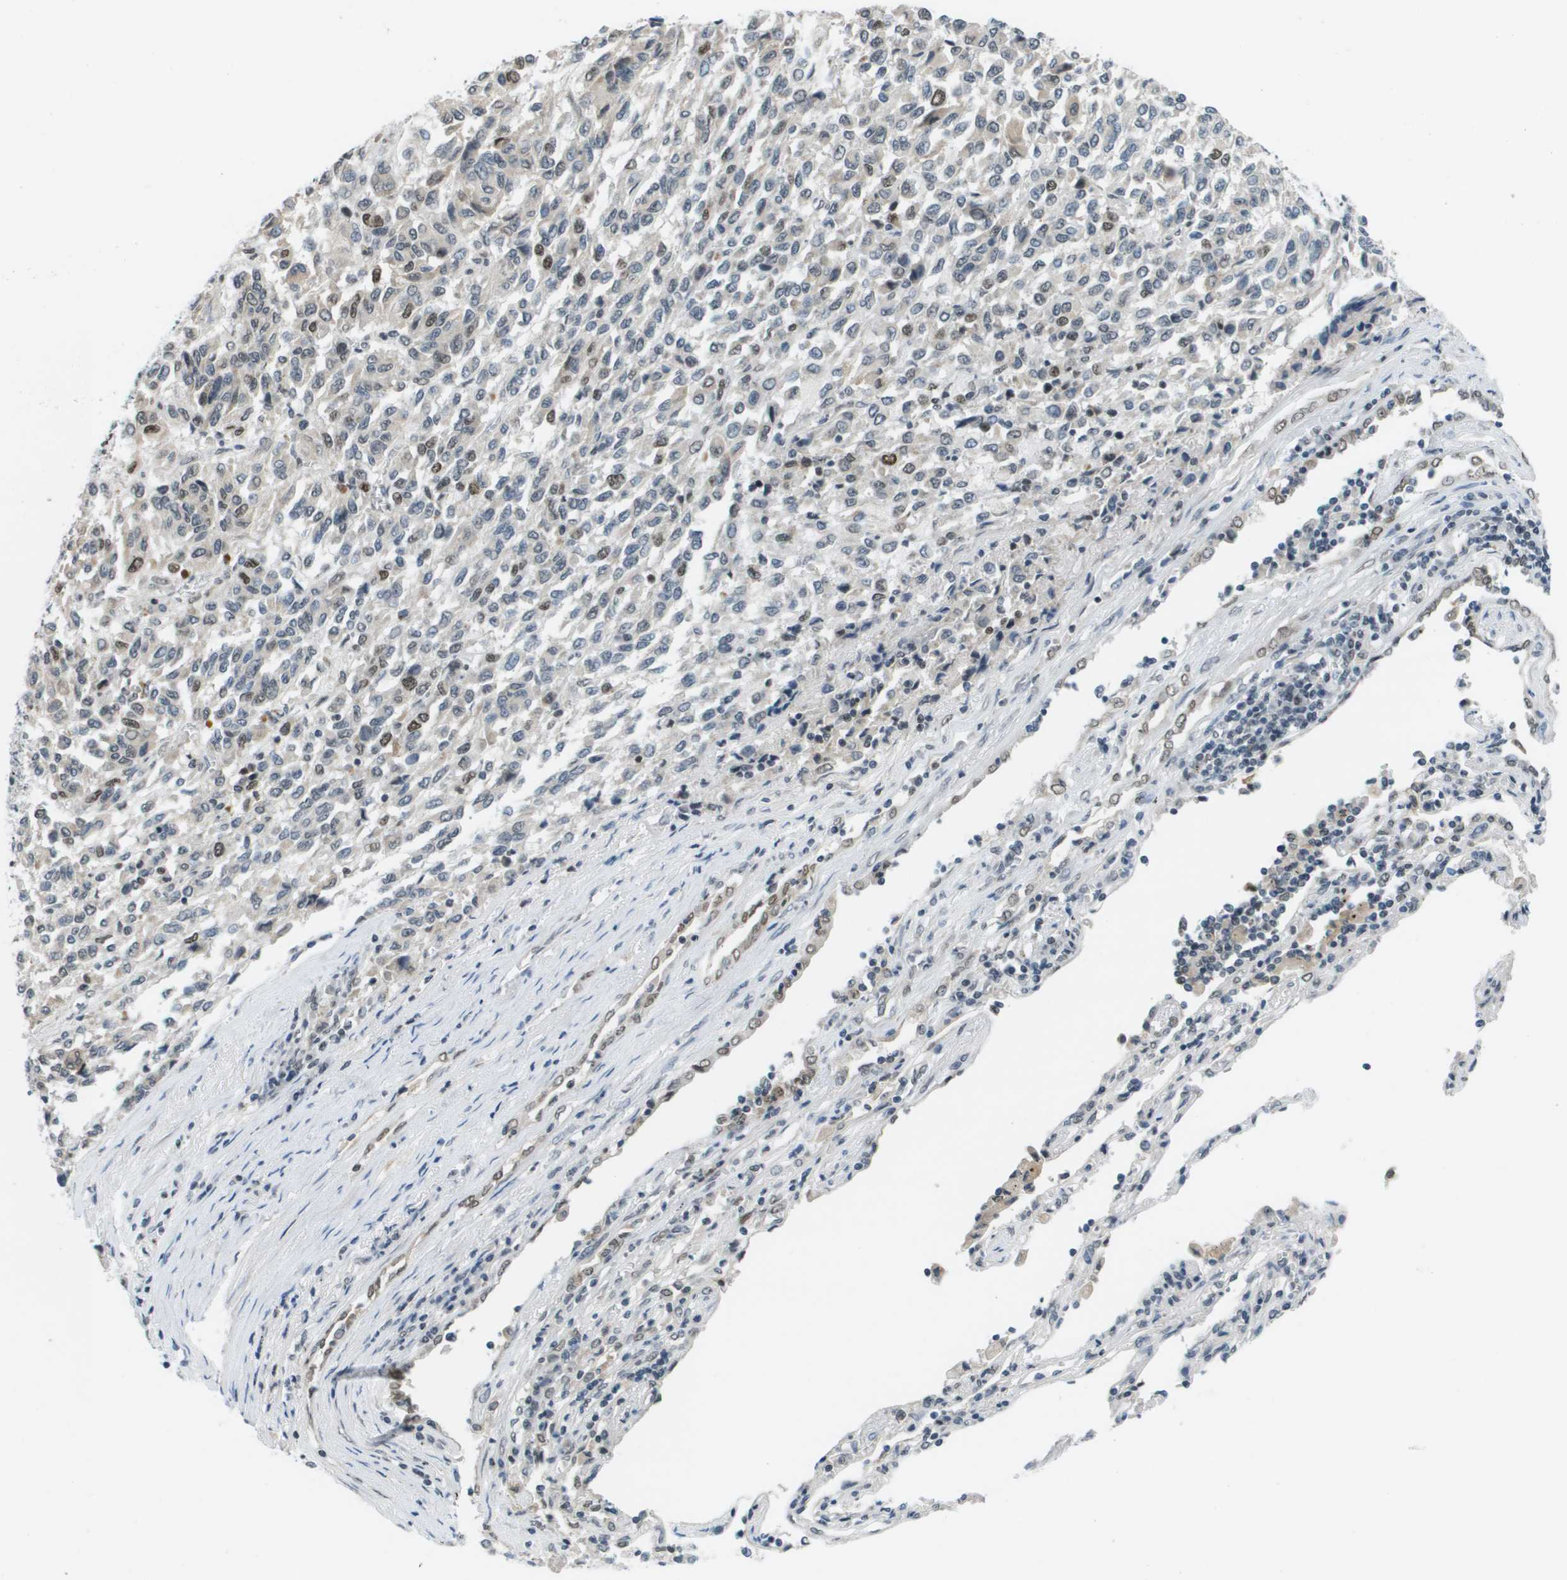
{"staining": {"intensity": "moderate", "quantity": "<25%", "location": "nuclear"}, "tissue": "melanoma", "cell_type": "Tumor cells", "image_type": "cancer", "snomed": [{"axis": "morphology", "description": "Malignant melanoma, Metastatic site"}, {"axis": "topography", "description": "Lung"}], "caption": "Human malignant melanoma (metastatic site) stained for a protein (brown) shows moderate nuclear positive staining in approximately <25% of tumor cells.", "gene": "CBX5", "patient": {"sex": "male", "age": 64}}